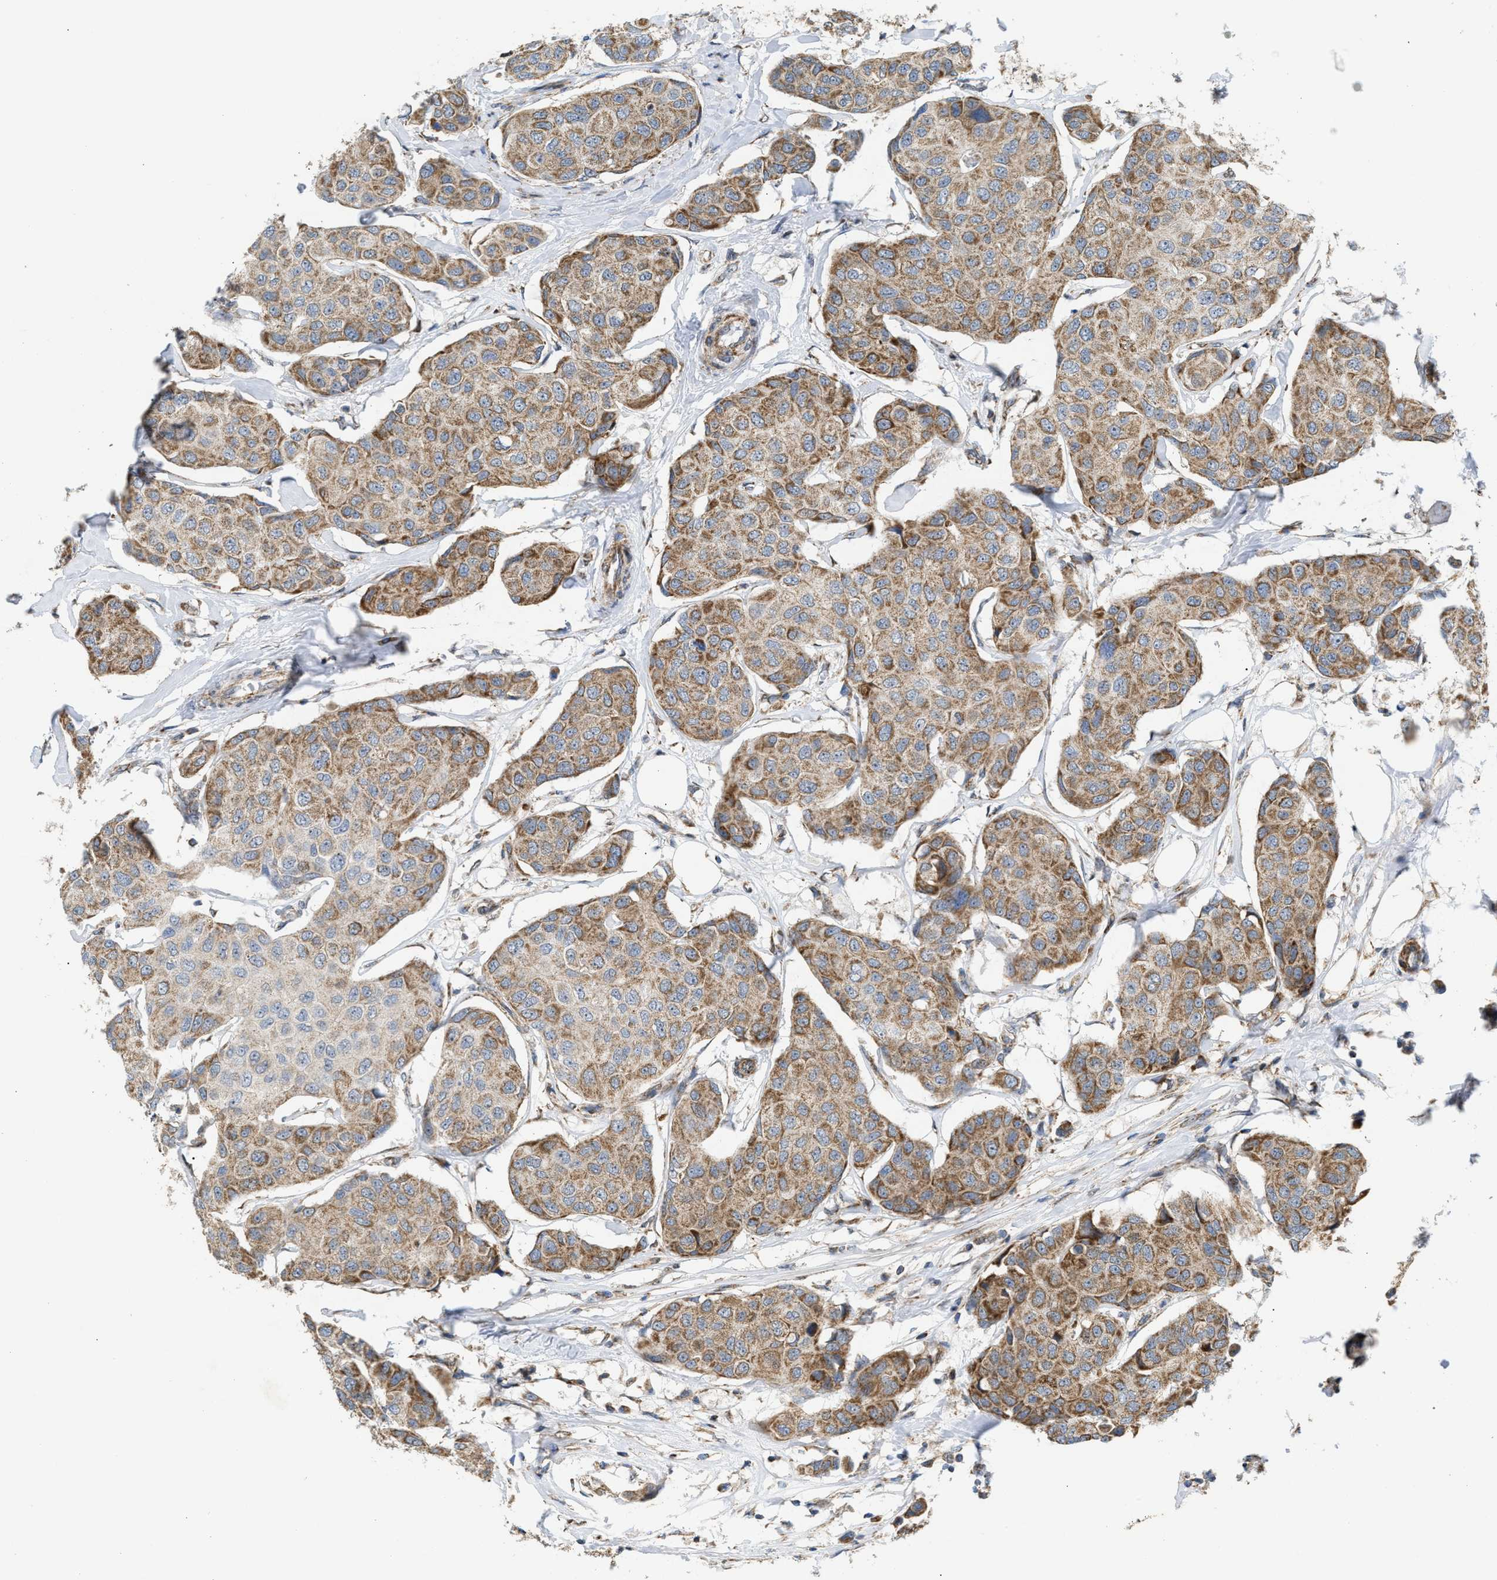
{"staining": {"intensity": "weak", "quantity": ">75%", "location": "cytoplasmic/membranous"}, "tissue": "breast cancer", "cell_type": "Tumor cells", "image_type": "cancer", "snomed": [{"axis": "morphology", "description": "Duct carcinoma"}, {"axis": "topography", "description": "Breast"}], "caption": "Approximately >75% of tumor cells in human intraductal carcinoma (breast) show weak cytoplasmic/membranous protein expression as visualized by brown immunohistochemical staining.", "gene": "TACO1", "patient": {"sex": "female", "age": 80}}